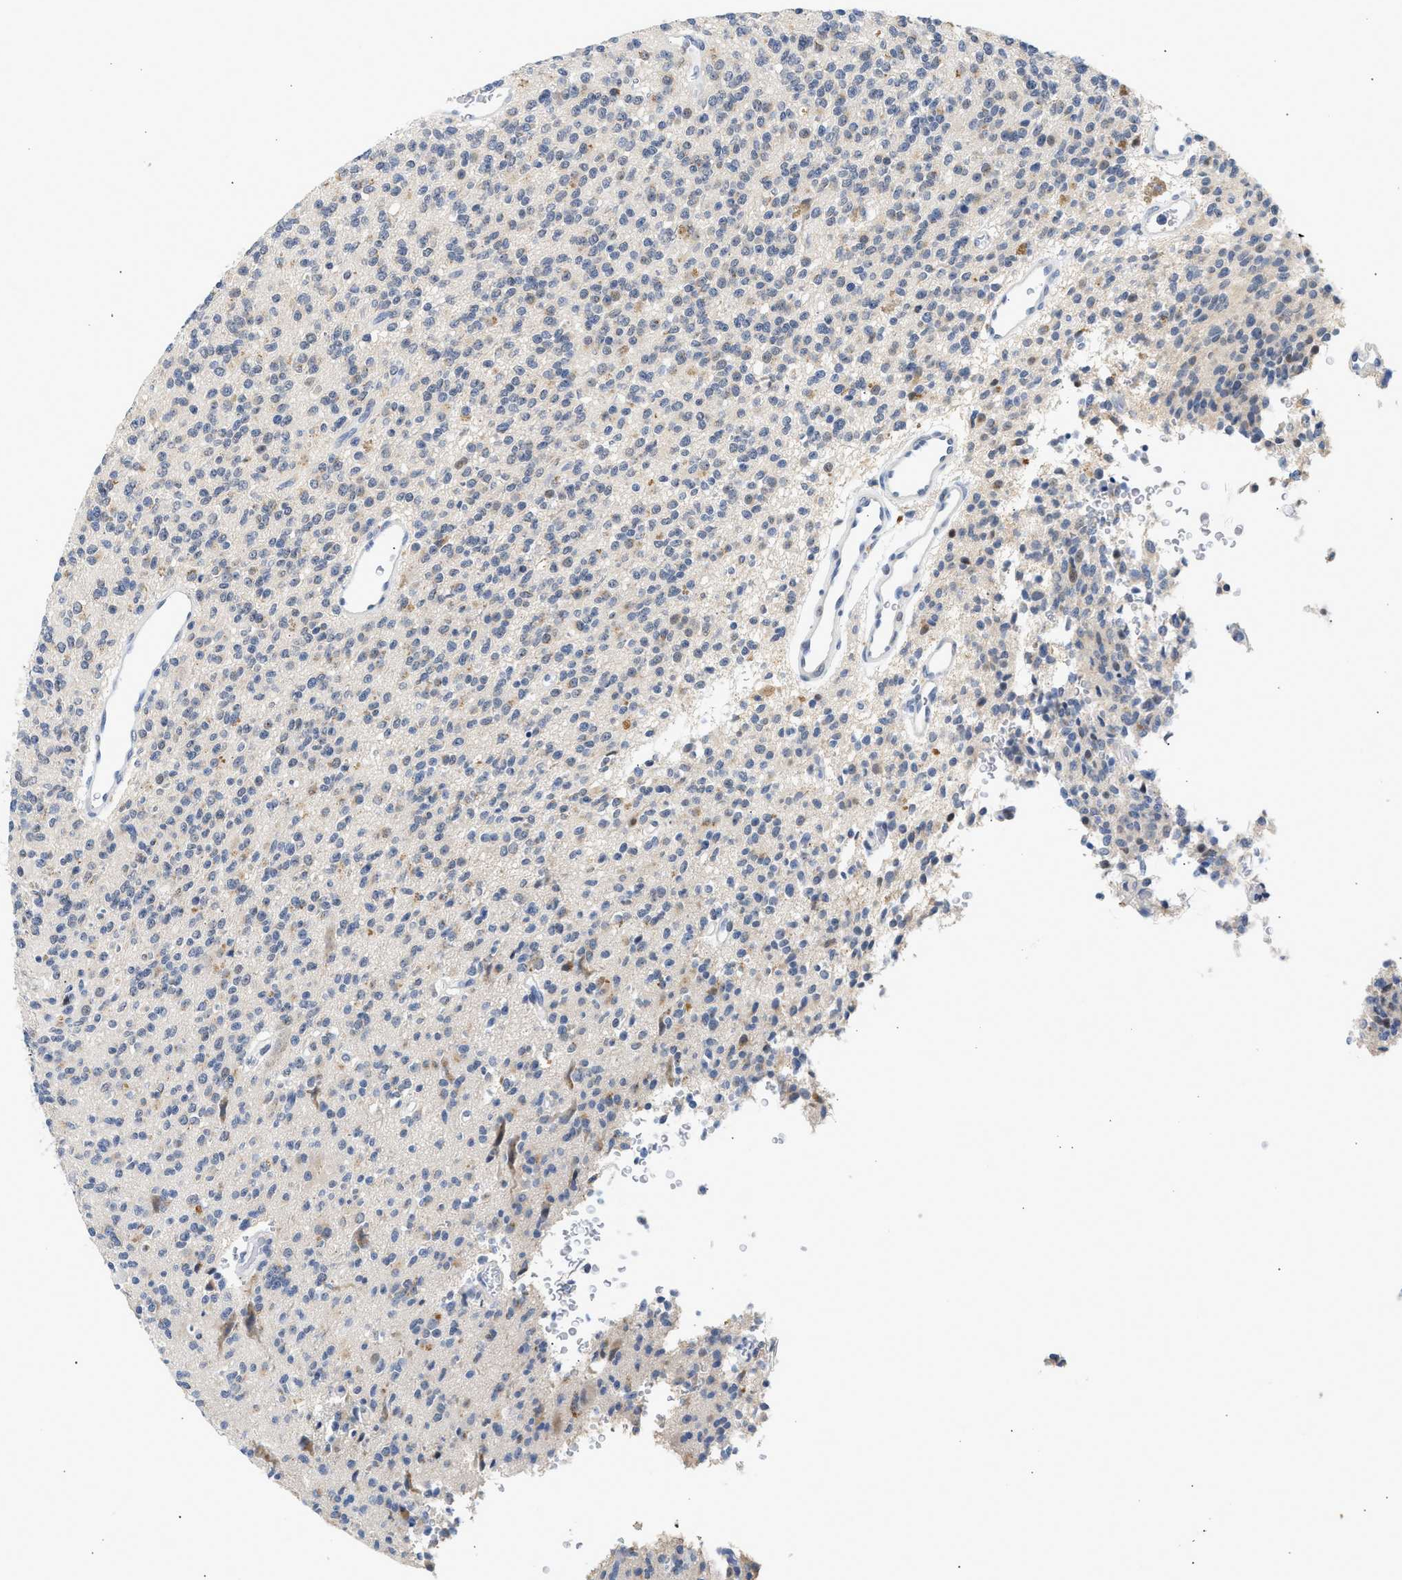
{"staining": {"intensity": "negative", "quantity": "none", "location": "none"}, "tissue": "glioma", "cell_type": "Tumor cells", "image_type": "cancer", "snomed": [{"axis": "morphology", "description": "Glioma, malignant, High grade"}, {"axis": "topography", "description": "Brain"}], "caption": "There is no significant expression in tumor cells of malignant glioma (high-grade).", "gene": "PPM1L", "patient": {"sex": "male", "age": 34}}